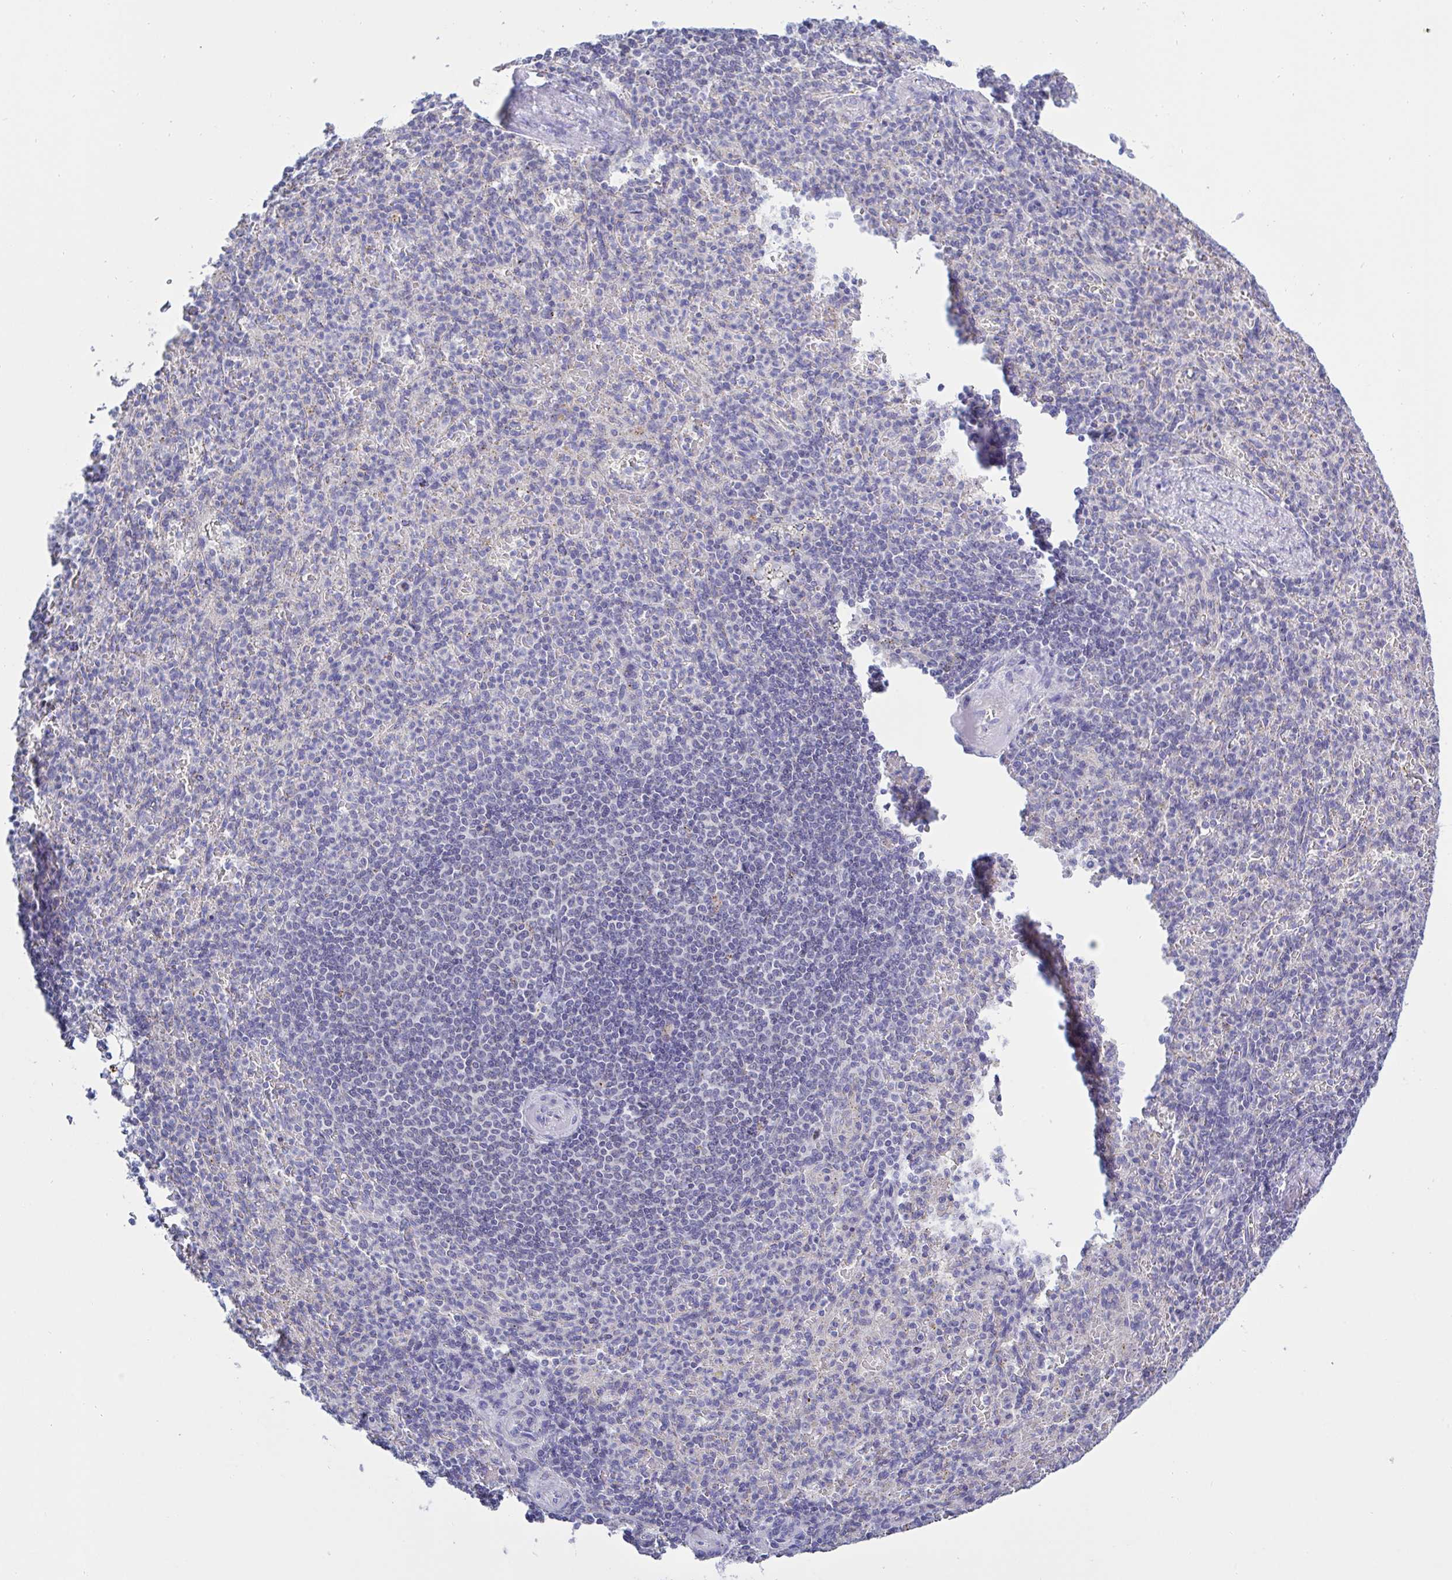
{"staining": {"intensity": "negative", "quantity": "none", "location": "none"}, "tissue": "spleen", "cell_type": "Cells in red pulp", "image_type": "normal", "snomed": [{"axis": "morphology", "description": "Normal tissue, NOS"}, {"axis": "topography", "description": "Spleen"}], "caption": "Immunohistochemical staining of normal spleen reveals no significant staining in cells in red pulp. The staining is performed using DAB (3,3'-diaminobenzidine) brown chromogen with nuclei counter-stained in using hematoxylin.", "gene": "CHMP5", "patient": {"sex": "female", "age": 74}}